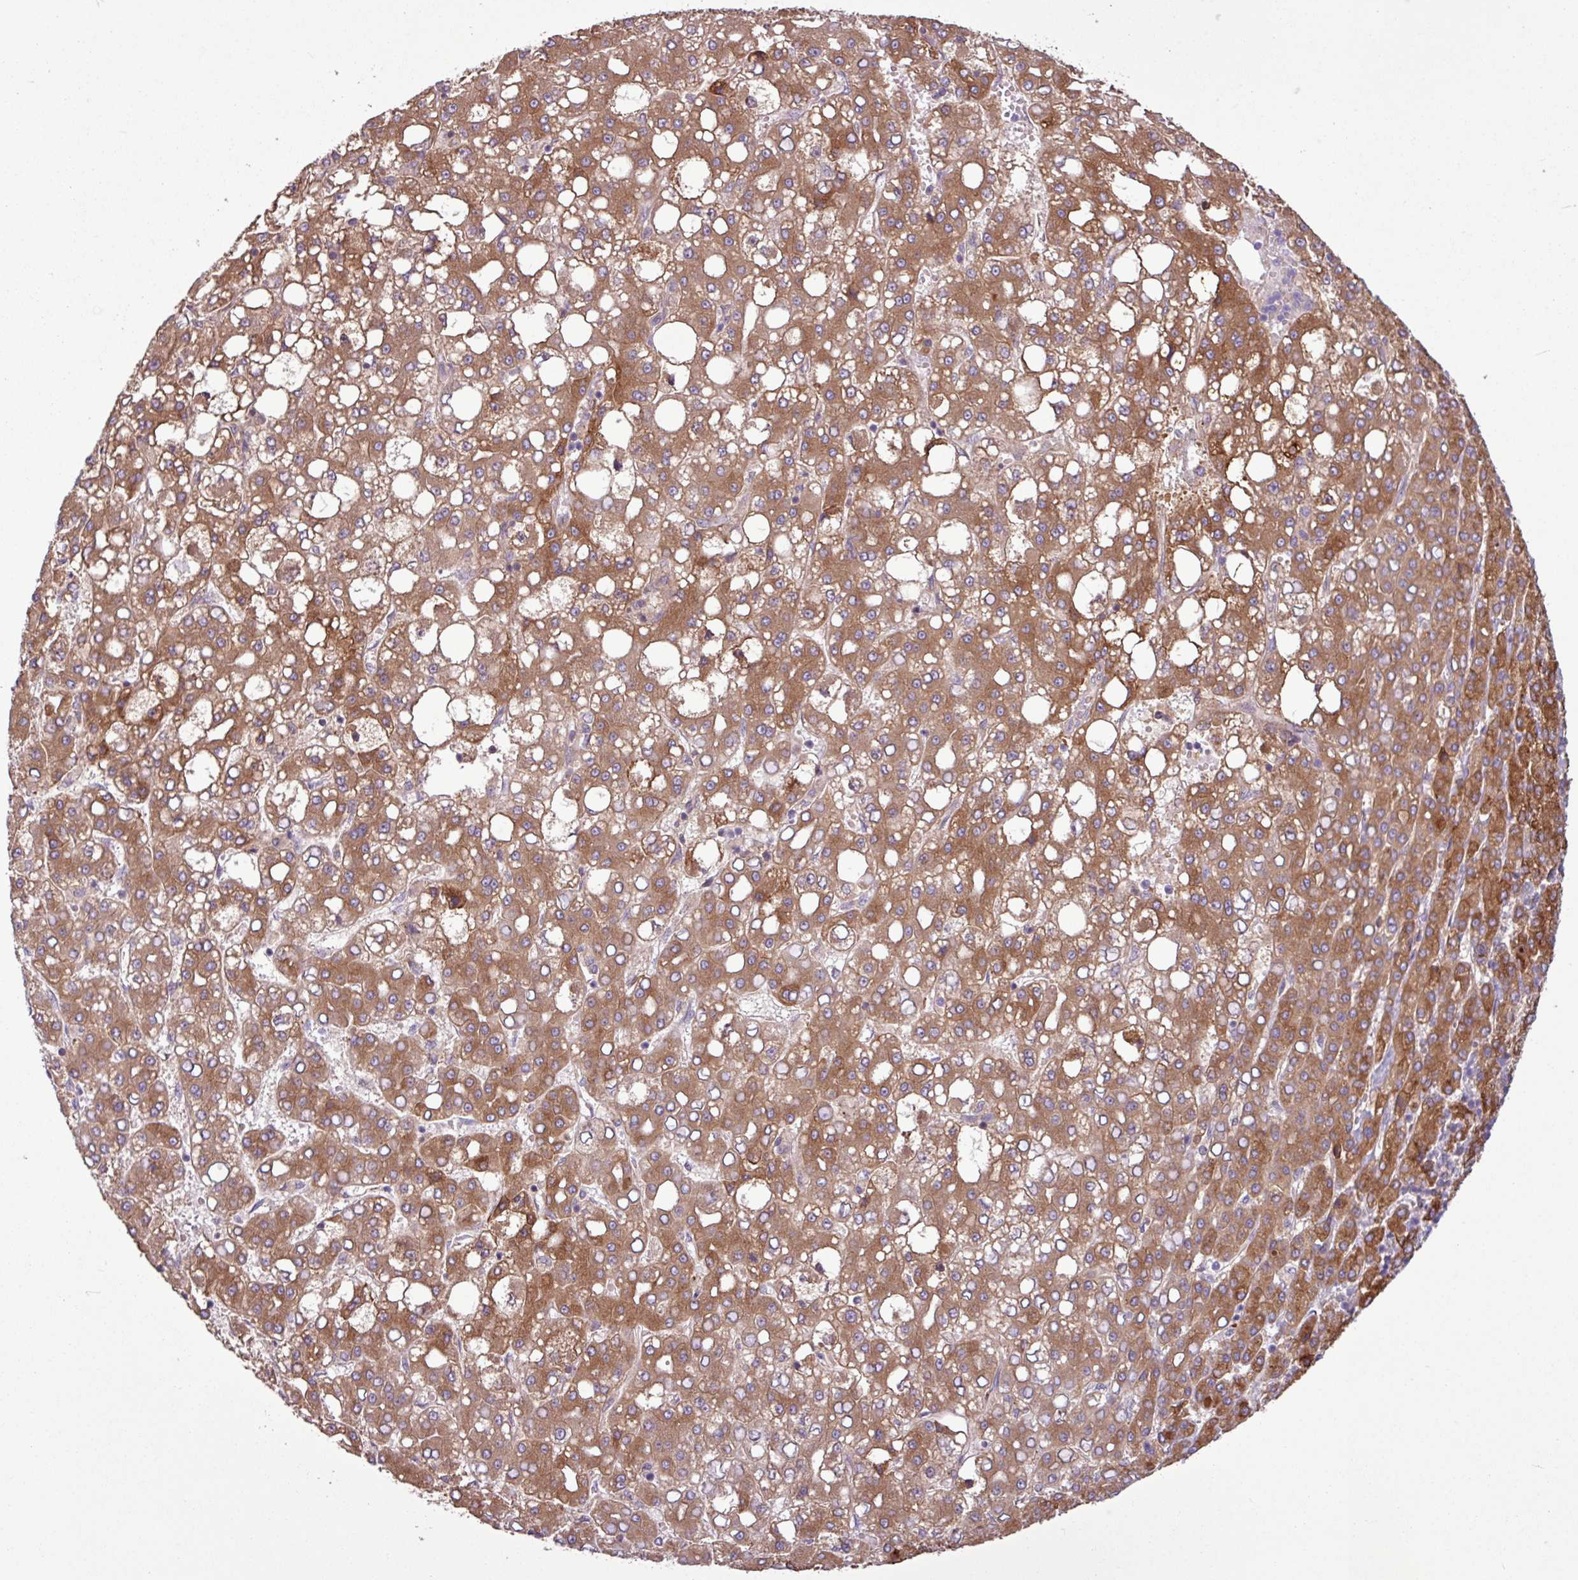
{"staining": {"intensity": "moderate", "quantity": ">75%", "location": "cytoplasmic/membranous"}, "tissue": "liver cancer", "cell_type": "Tumor cells", "image_type": "cancer", "snomed": [{"axis": "morphology", "description": "Carcinoma, Hepatocellular, NOS"}, {"axis": "topography", "description": "Liver"}], "caption": "A medium amount of moderate cytoplasmic/membranous positivity is seen in approximately >75% of tumor cells in liver cancer tissue.", "gene": "C4B", "patient": {"sex": "male", "age": 65}}